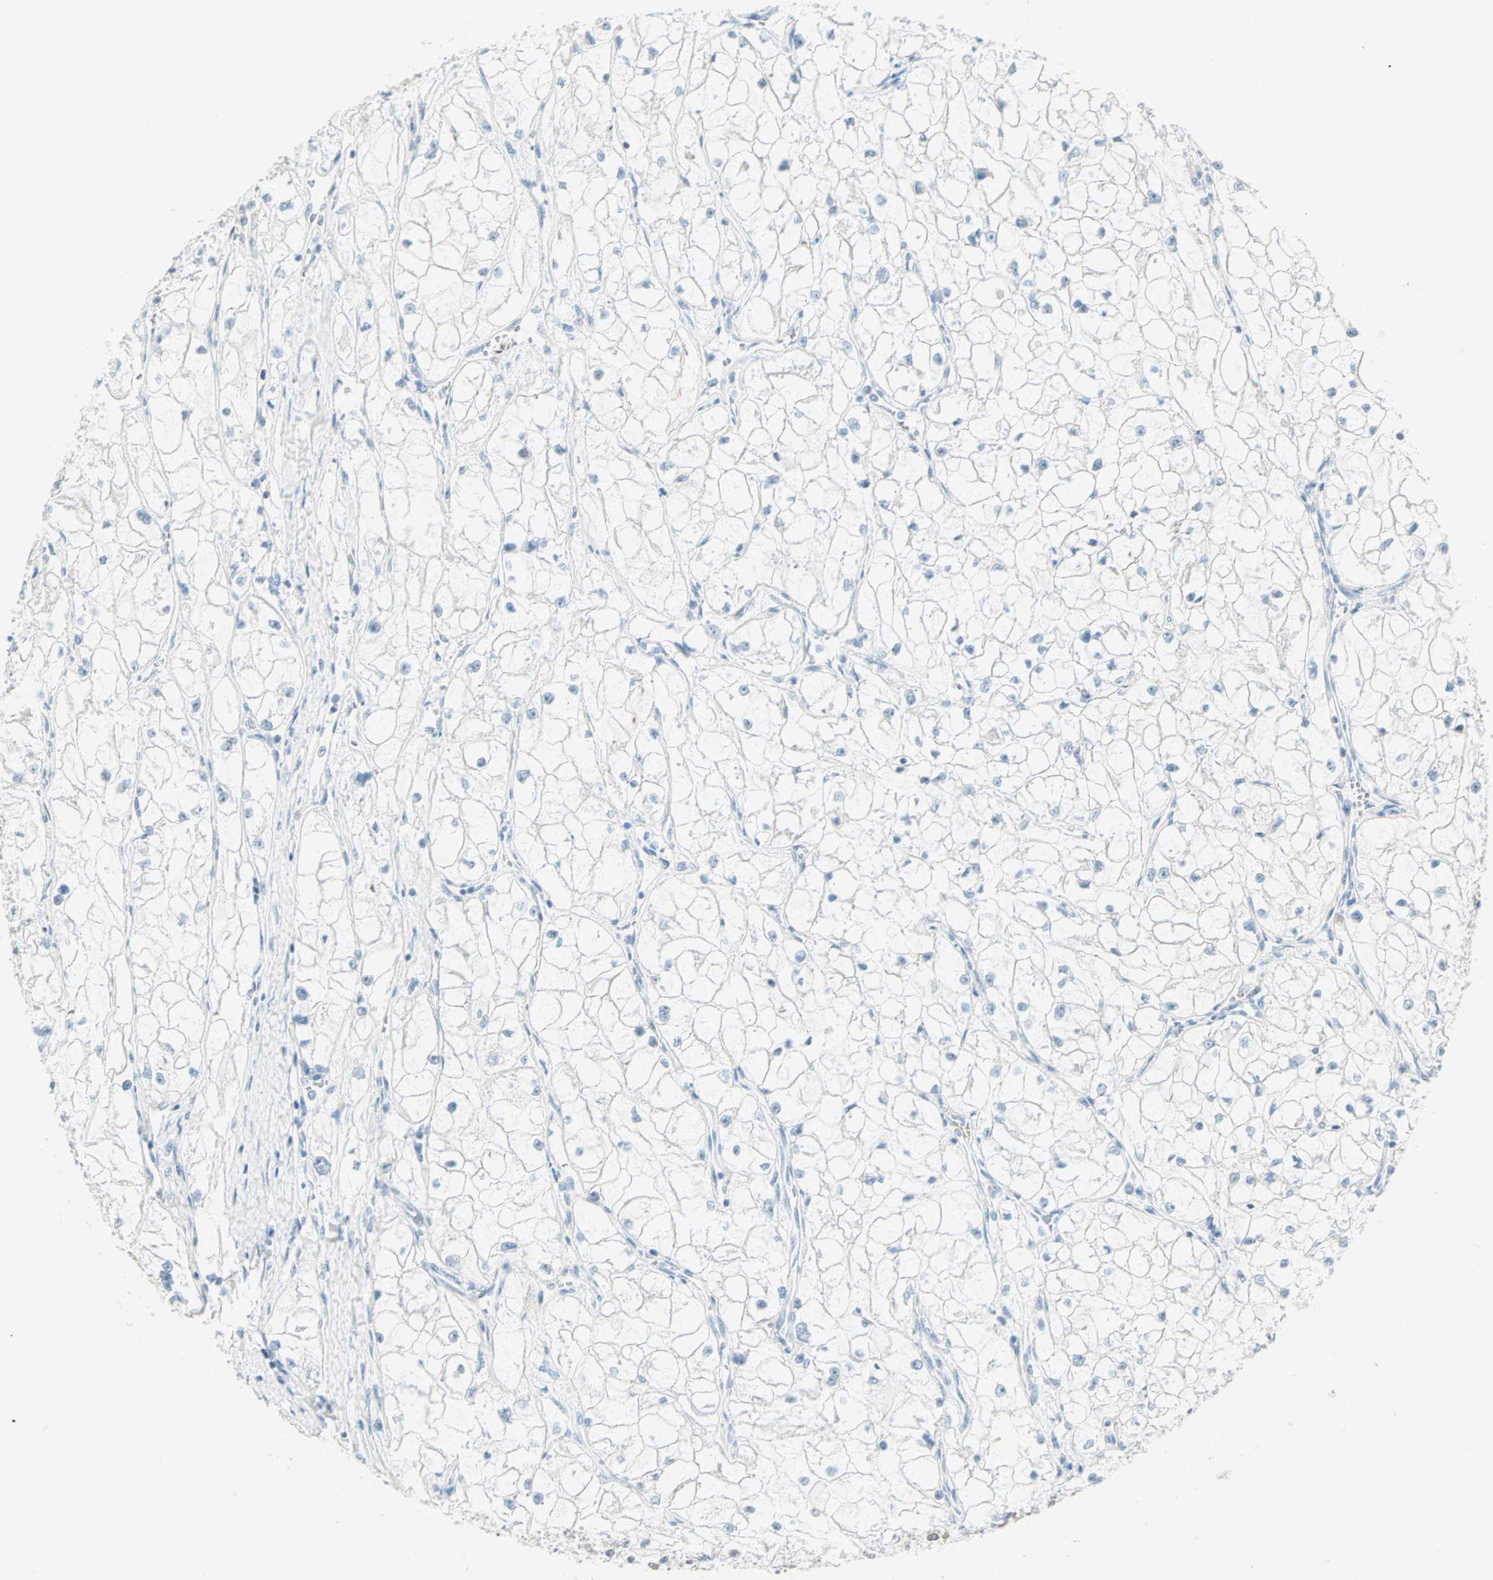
{"staining": {"intensity": "negative", "quantity": "none", "location": "none"}, "tissue": "renal cancer", "cell_type": "Tumor cells", "image_type": "cancer", "snomed": [{"axis": "morphology", "description": "Adenocarcinoma, NOS"}, {"axis": "topography", "description": "Kidney"}], "caption": "Renal cancer was stained to show a protein in brown. There is no significant expression in tumor cells.", "gene": "BCAN", "patient": {"sex": "female", "age": 70}}